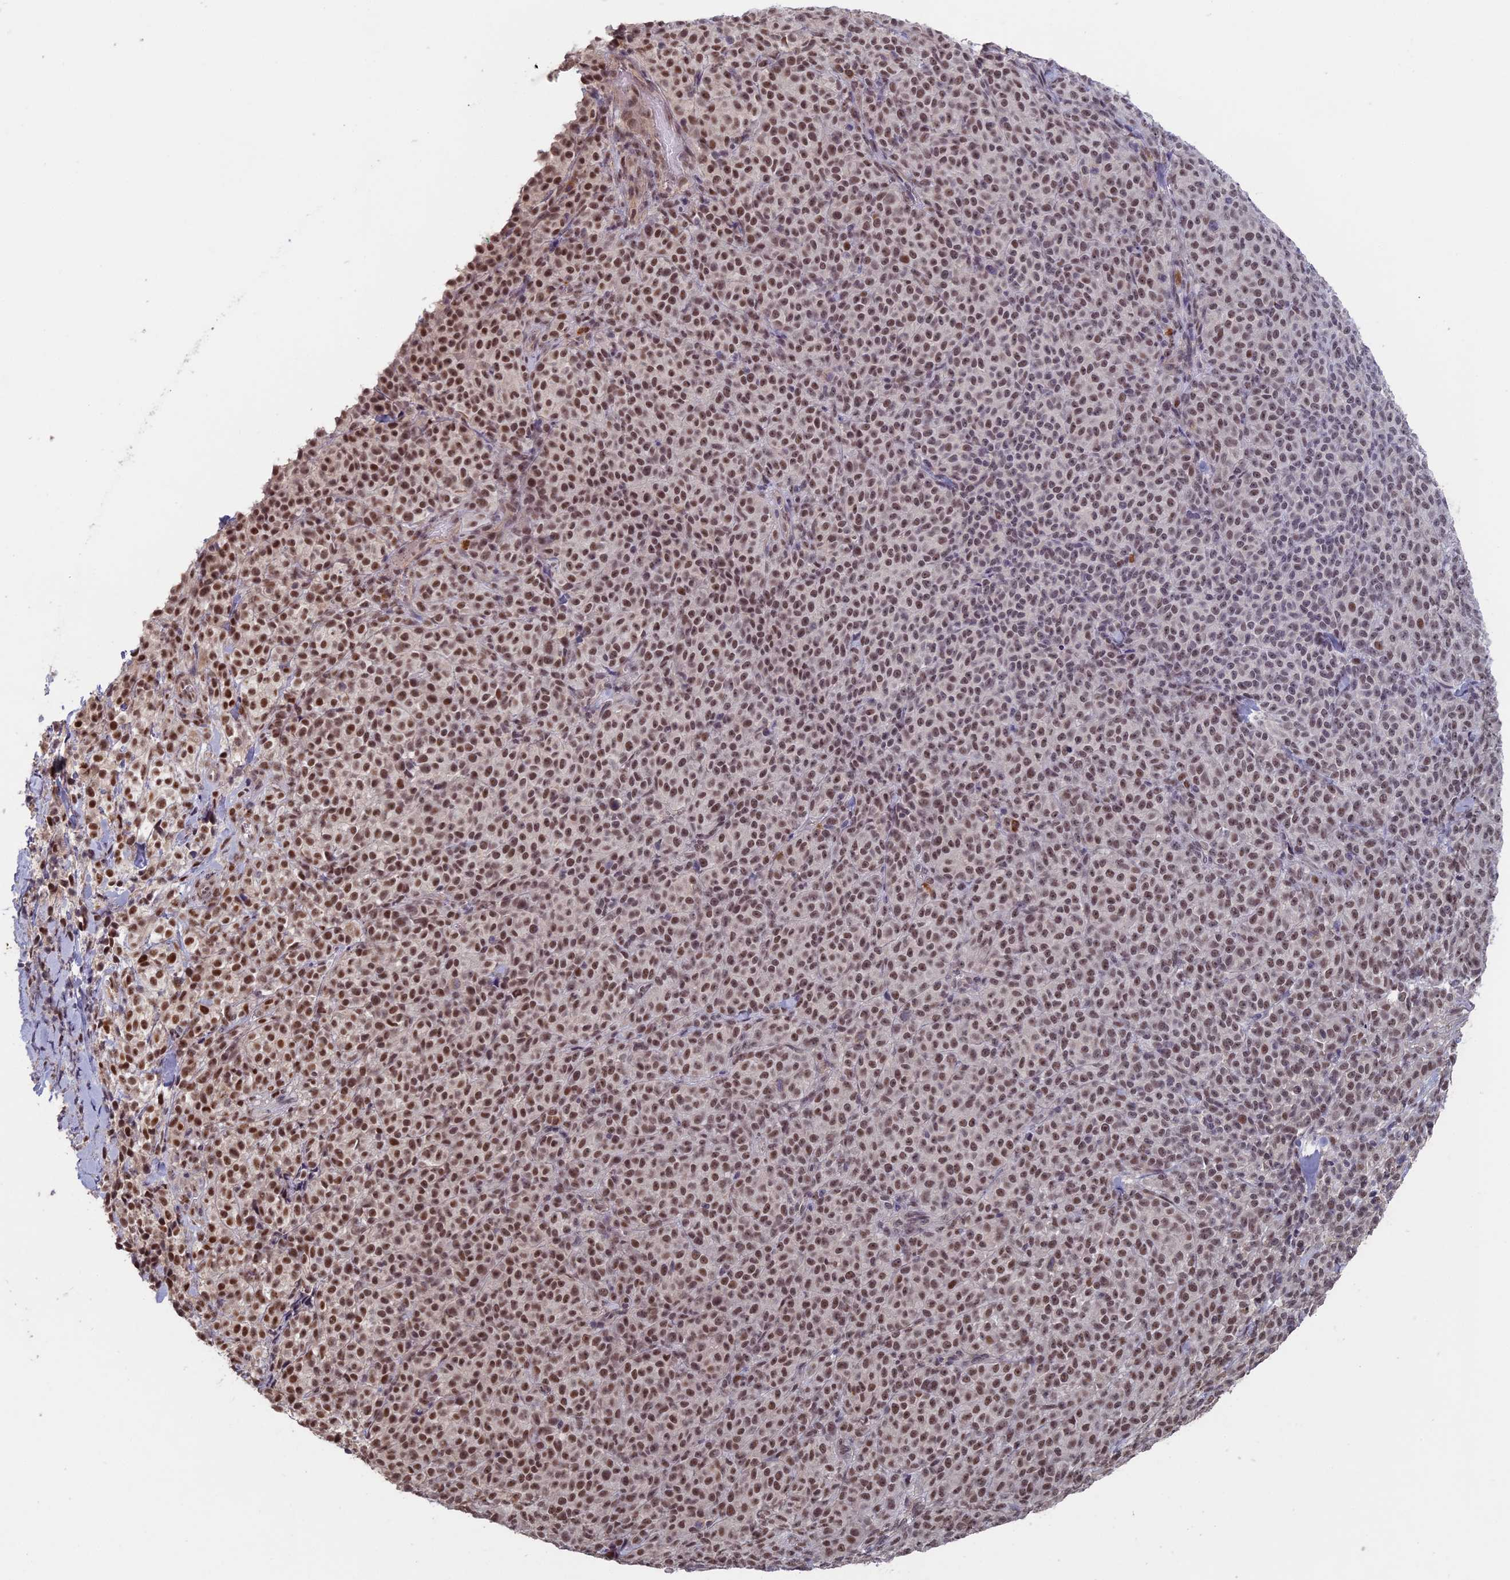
{"staining": {"intensity": "moderate", "quantity": ">75%", "location": "nuclear"}, "tissue": "melanoma", "cell_type": "Tumor cells", "image_type": "cancer", "snomed": [{"axis": "morphology", "description": "Normal tissue, NOS"}, {"axis": "morphology", "description": "Malignant melanoma, NOS"}, {"axis": "topography", "description": "Skin"}], "caption": "Moderate nuclear positivity is appreciated in approximately >75% of tumor cells in malignant melanoma.", "gene": "MORF4L1", "patient": {"sex": "female", "age": 34}}